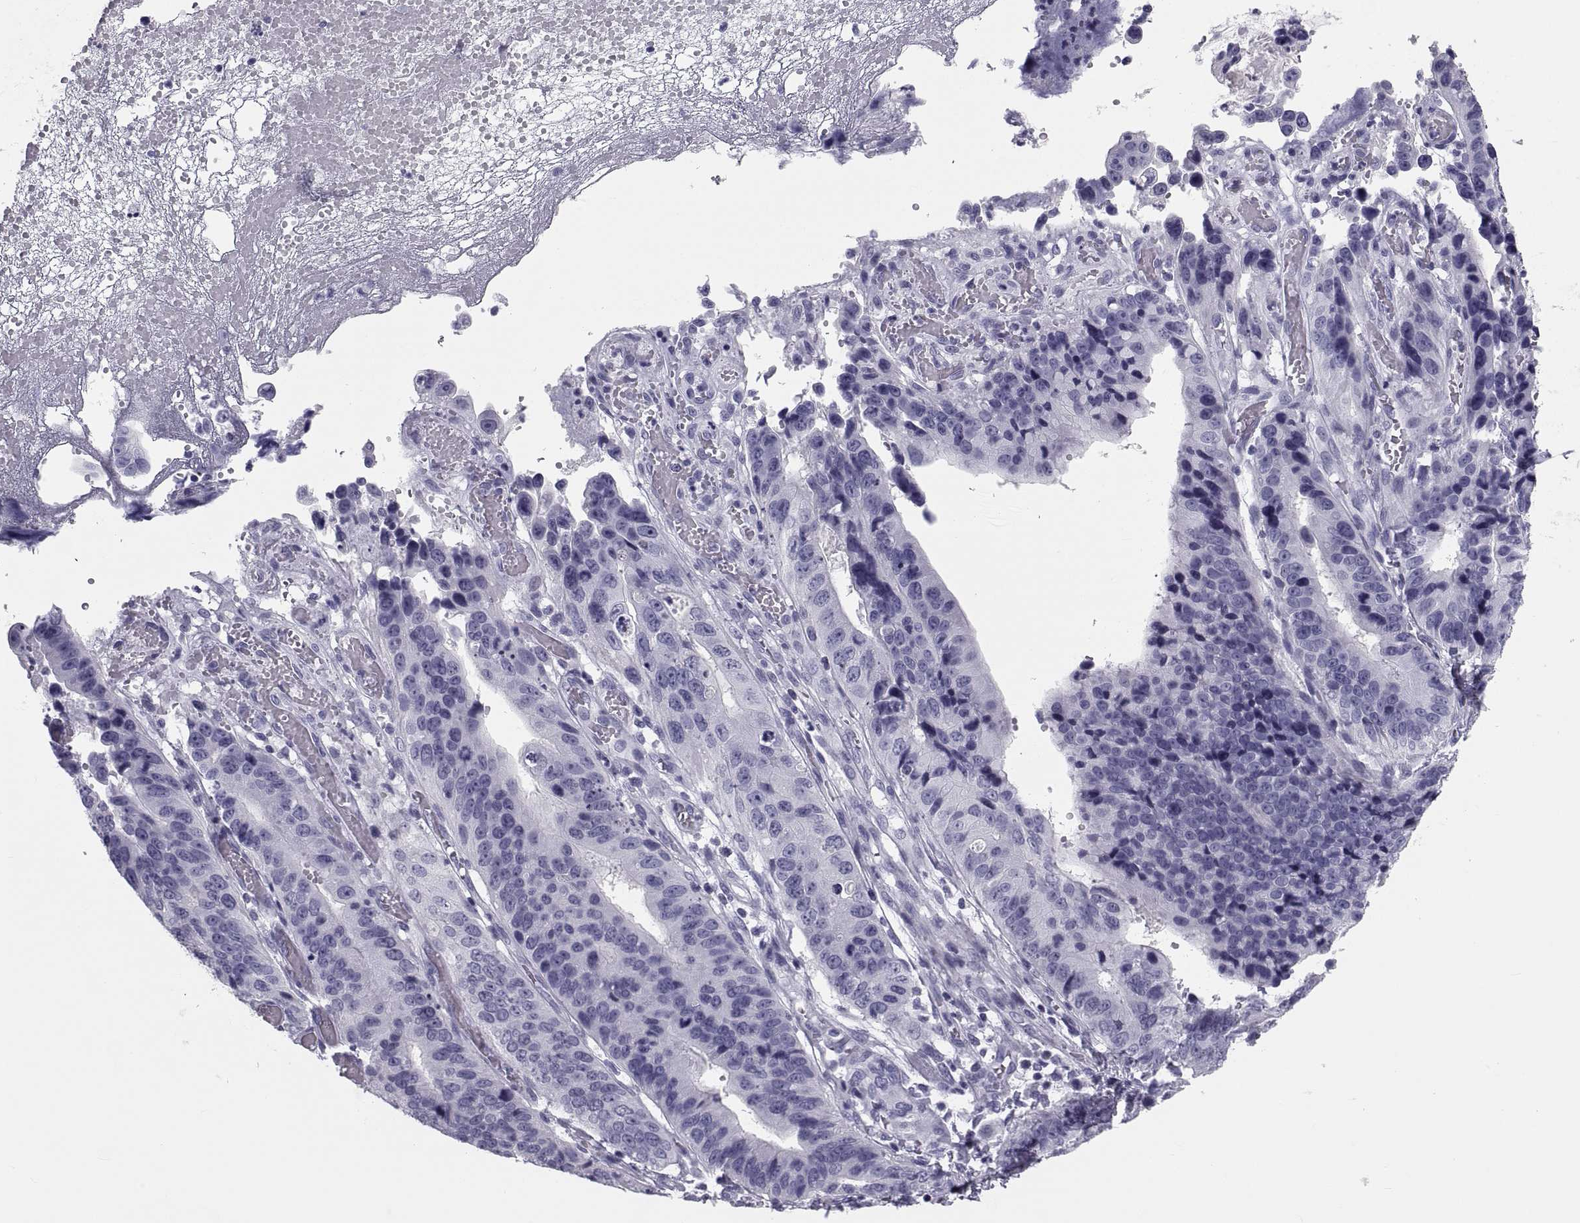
{"staining": {"intensity": "negative", "quantity": "none", "location": "none"}, "tissue": "stomach cancer", "cell_type": "Tumor cells", "image_type": "cancer", "snomed": [{"axis": "morphology", "description": "Adenocarcinoma, NOS"}, {"axis": "topography", "description": "Stomach"}], "caption": "Human stomach adenocarcinoma stained for a protein using immunohistochemistry (IHC) exhibits no expression in tumor cells.", "gene": "CRISP1", "patient": {"sex": "male", "age": 84}}